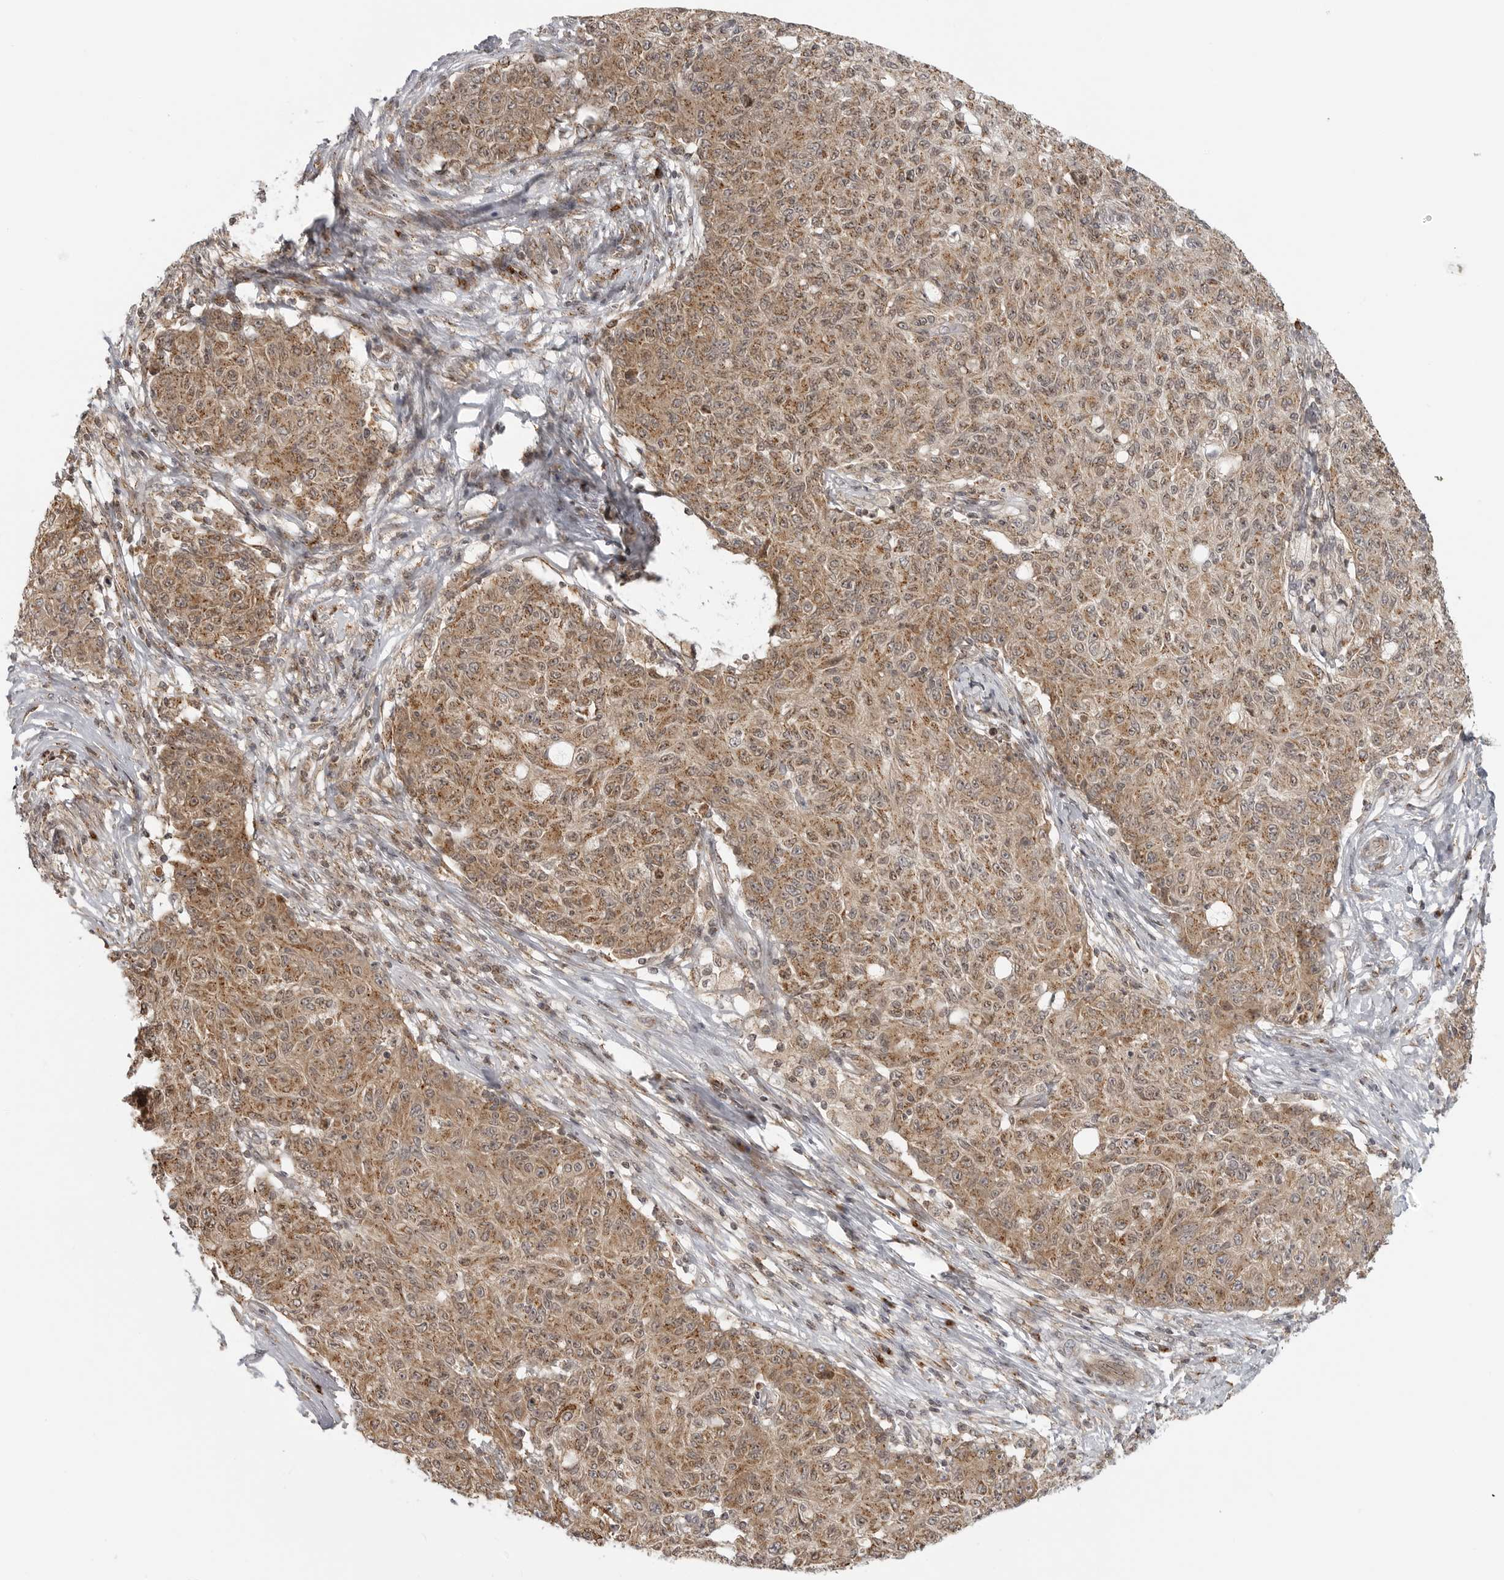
{"staining": {"intensity": "moderate", "quantity": ">75%", "location": "cytoplasmic/membranous"}, "tissue": "ovarian cancer", "cell_type": "Tumor cells", "image_type": "cancer", "snomed": [{"axis": "morphology", "description": "Carcinoma, endometroid"}, {"axis": "topography", "description": "Ovary"}], "caption": "A photomicrograph of human ovarian cancer (endometroid carcinoma) stained for a protein exhibits moderate cytoplasmic/membranous brown staining in tumor cells.", "gene": "COPA", "patient": {"sex": "female", "age": 42}}